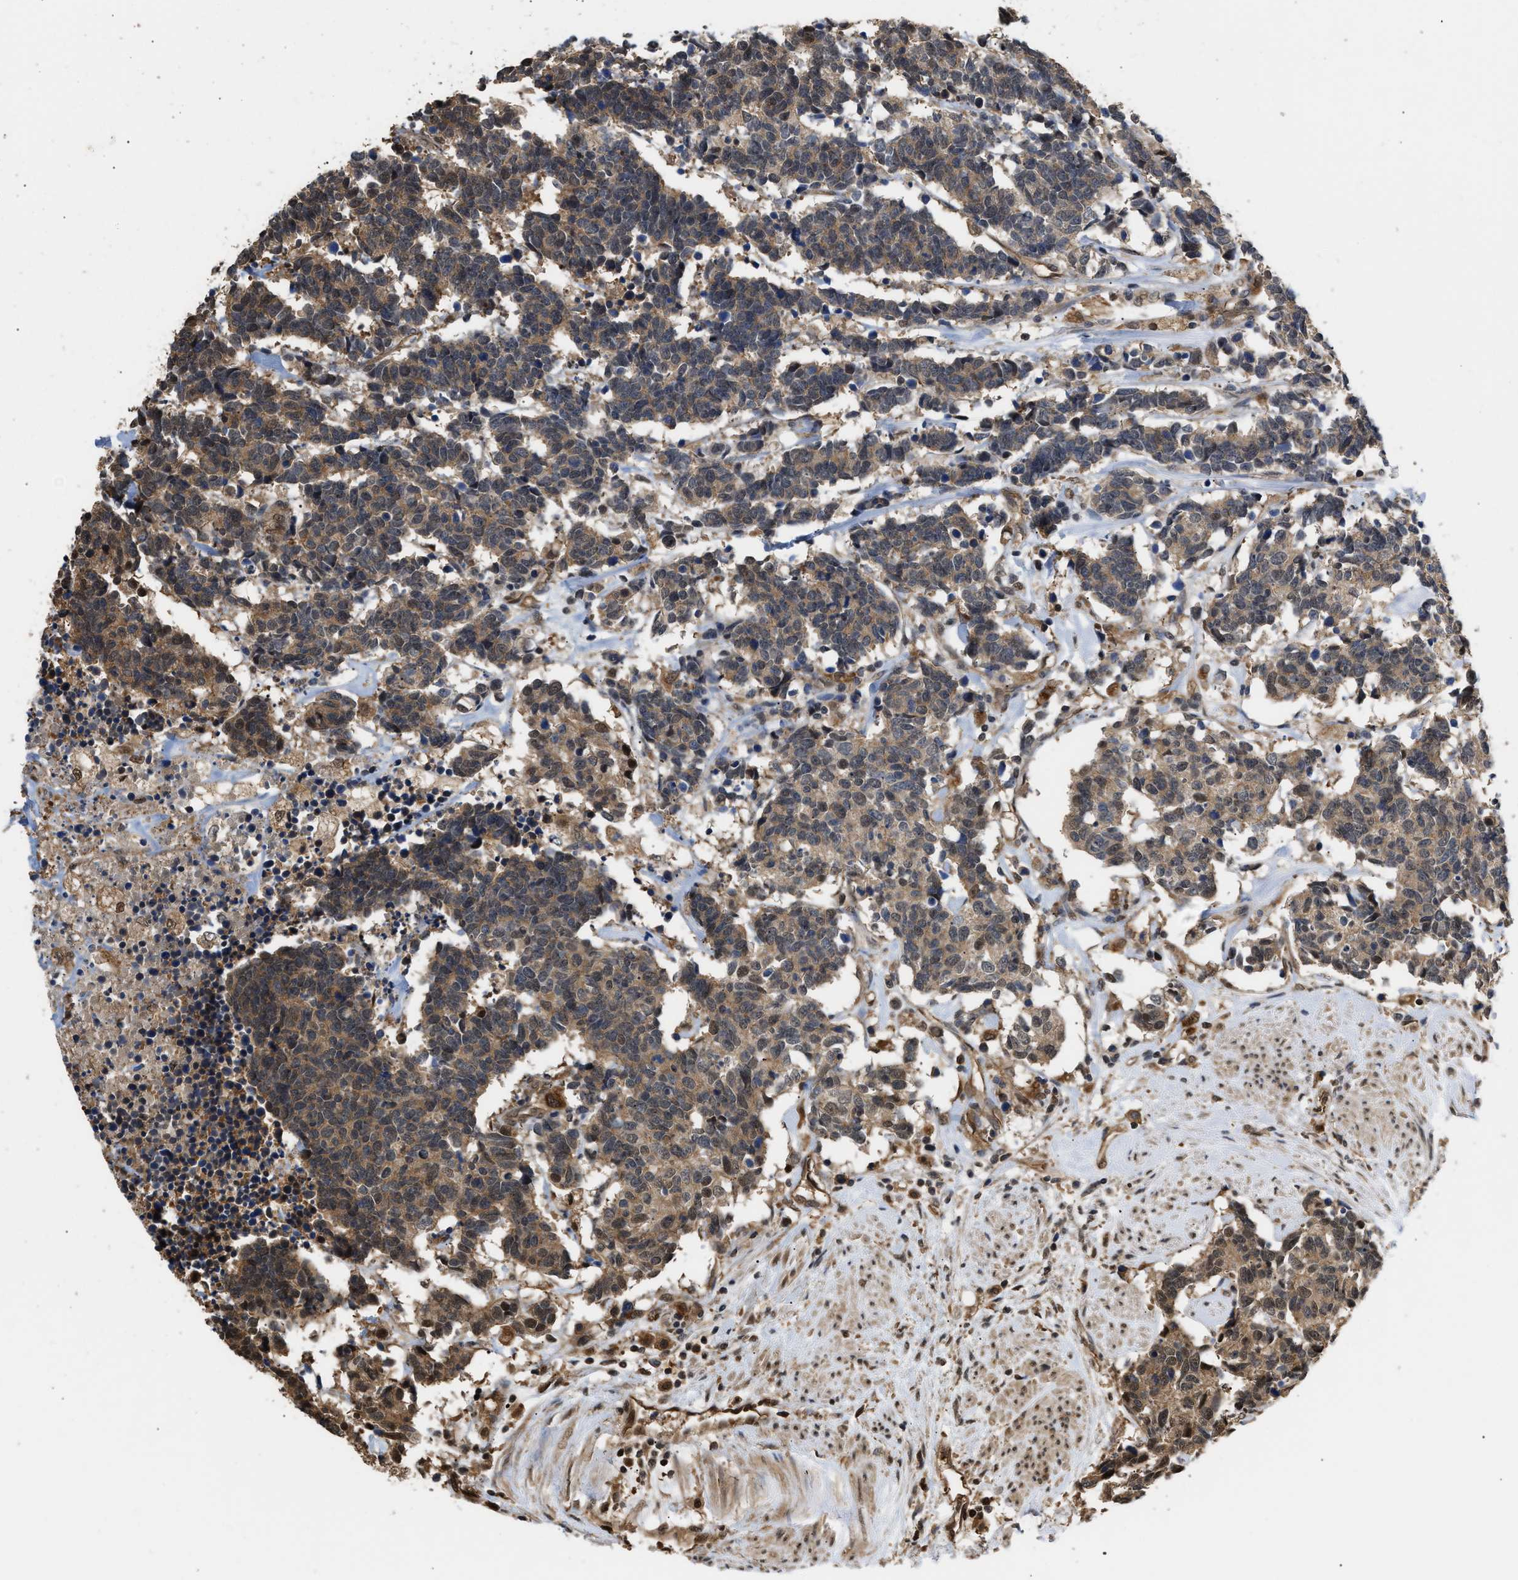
{"staining": {"intensity": "weak", "quantity": ">75%", "location": "cytoplasmic/membranous,nuclear"}, "tissue": "carcinoid", "cell_type": "Tumor cells", "image_type": "cancer", "snomed": [{"axis": "morphology", "description": "Carcinoma, NOS"}, {"axis": "morphology", "description": "Carcinoid, malignant, NOS"}, {"axis": "topography", "description": "Urinary bladder"}], "caption": "This image reveals carcinoma stained with immunohistochemistry to label a protein in brown. The cytoplasmic/membranous and nuclear of tumor cells show weak positivity for the protein. Nuclei are counter-stained blue.", "gene": "SCAI", "patient": {"sex": "male", "age": 57}}